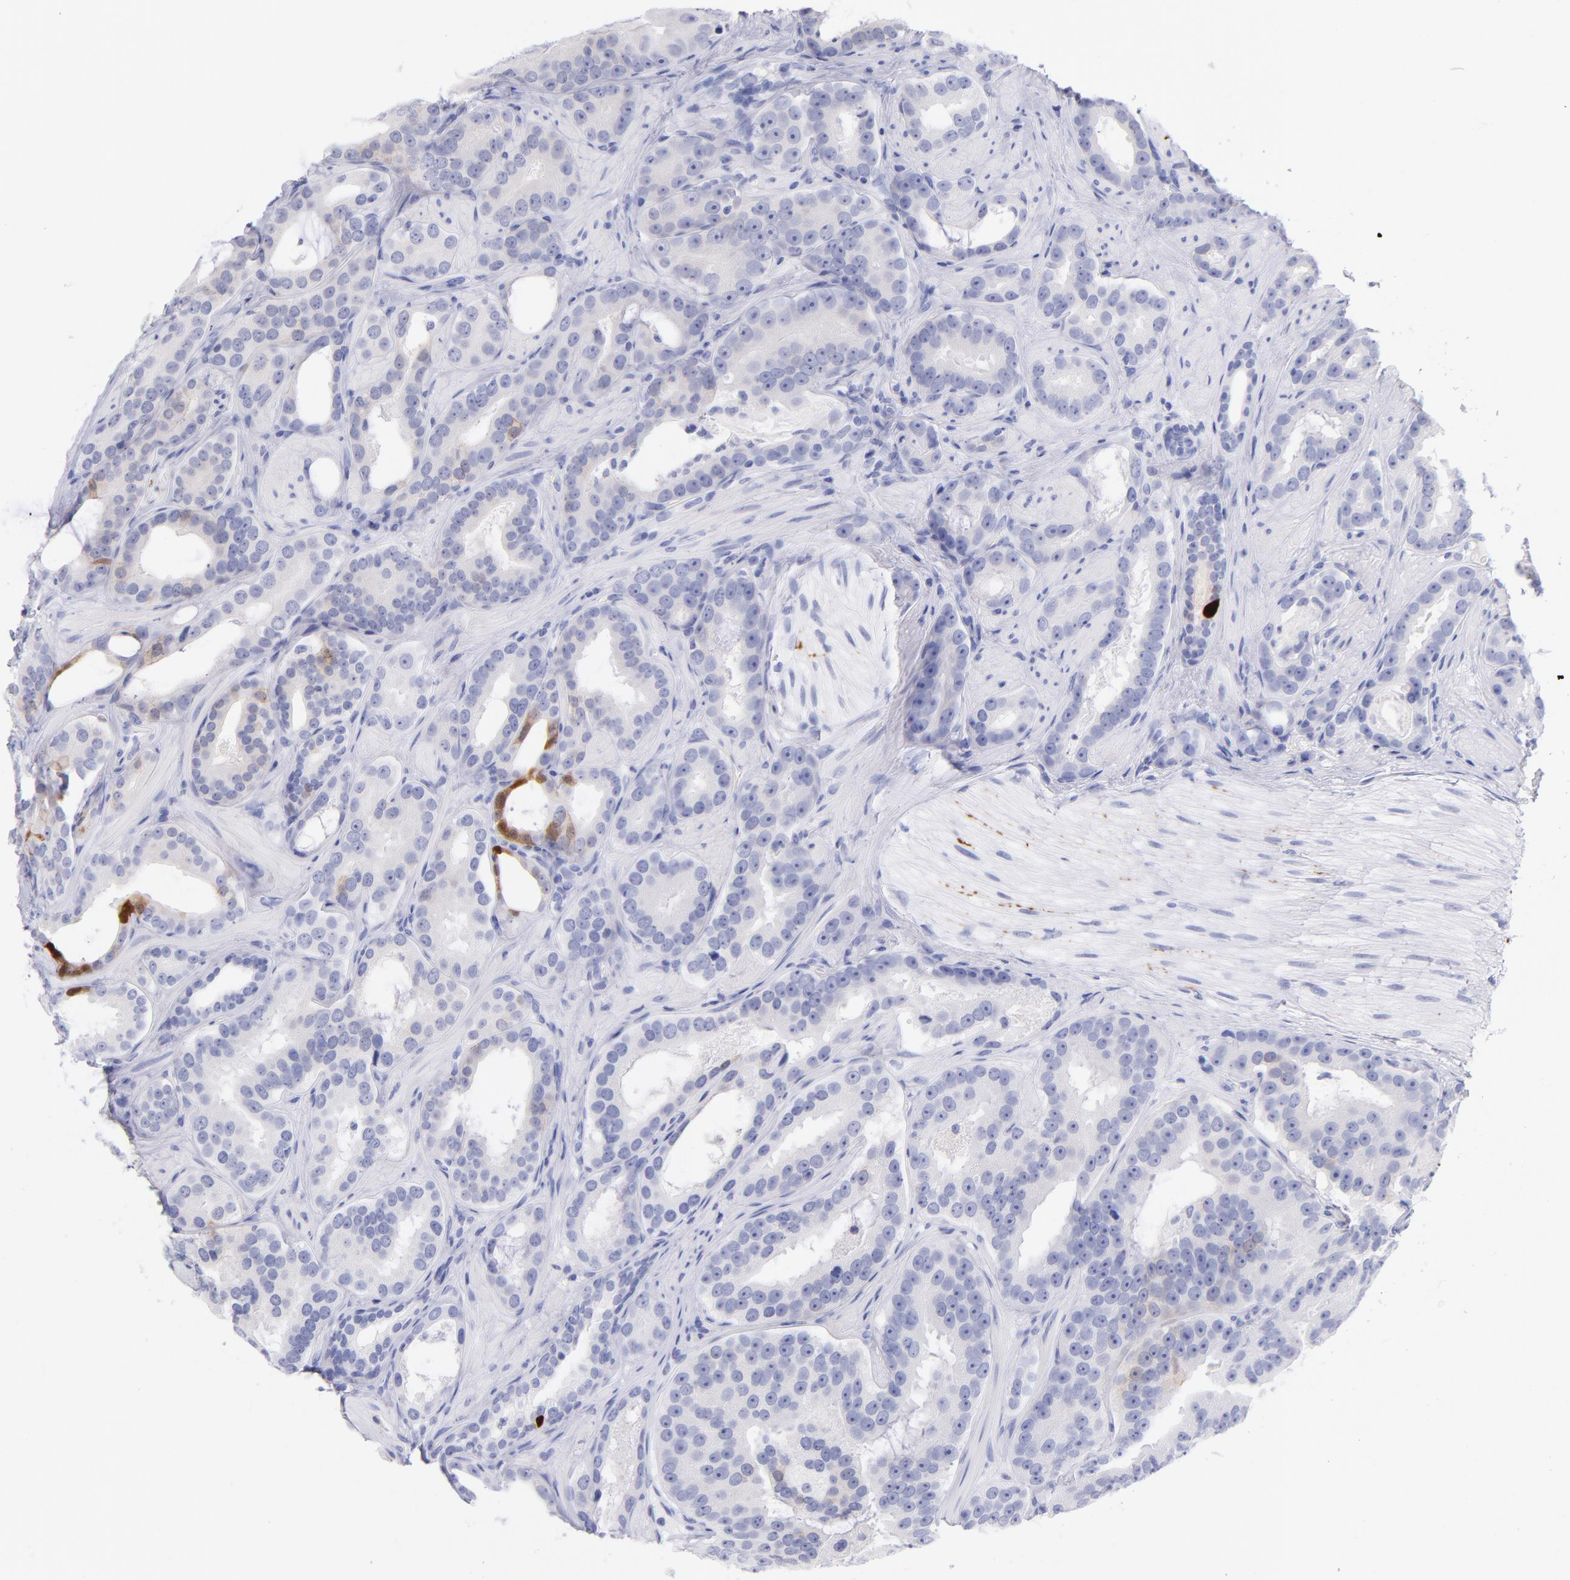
{"staining": {"intensity": "moderate", "quantity": "<25%", "location": "cytoplasmic/membranous"}, "tissue": "prostate cancer", "cell_type": "Tumor cells", "image_type": "cancer", "snomed": [{"axis": "morphology", "description": "Adenocarcinoma, Low grade"}, {"axis": "topography", "description": "Prostate"}], "caption": "Low-grade adenocarcinoma (prostate) was stained to show a protein in brown. There is low levels of moderate cytoplasmic/membranous expression in about <25% of tumor cells.", "gene": "SCGN", "patient": {"sex": "male", "age": 59}}